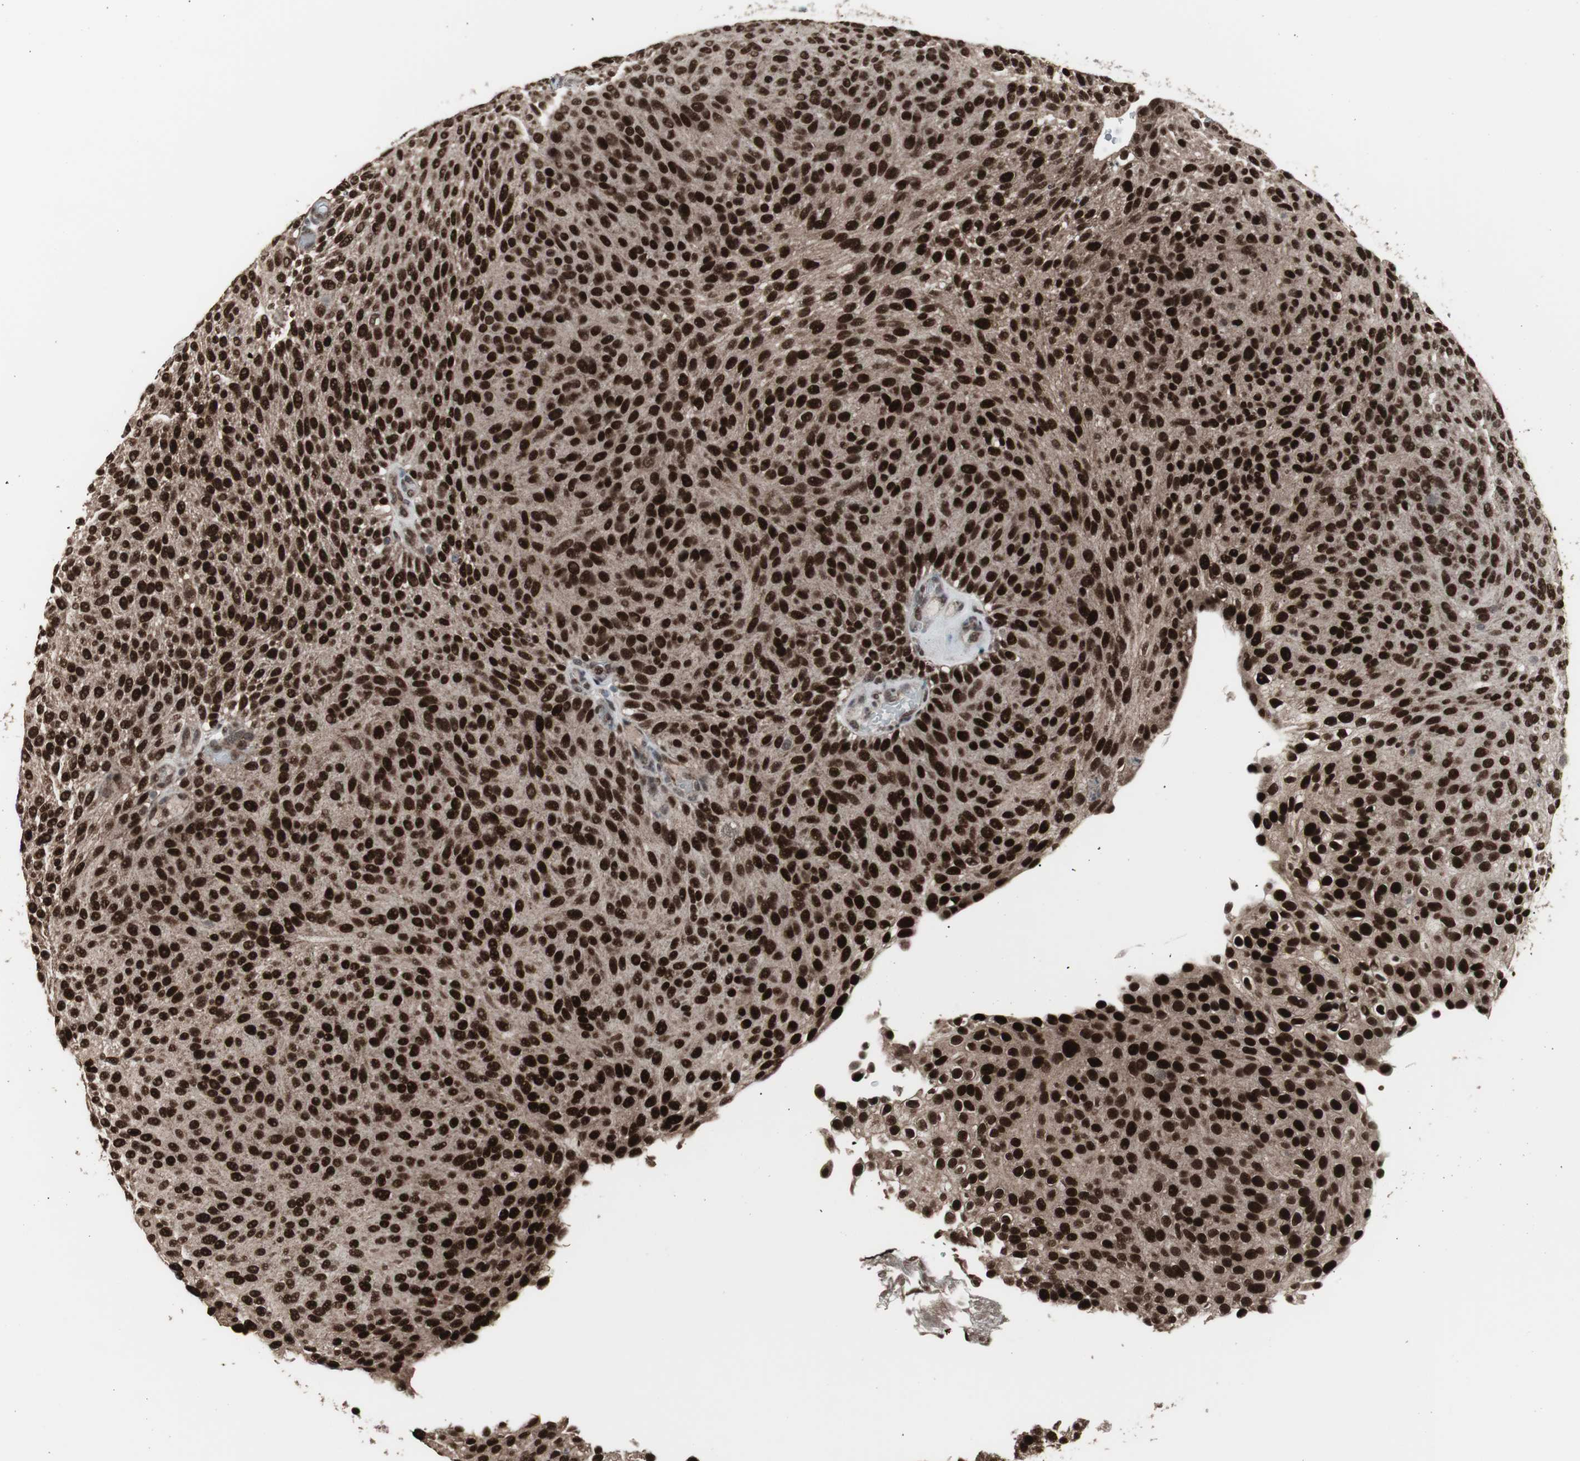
{"staining": {"intensity": "strong", "quantity": ">75%", "location": "nuclear"}, "tissue": "urothelial cancer", "cell_type": "Tumor cells", "image_type": "cancer", "snomed": [{"axis": "morphology", "description": "Urothelial carcinoma, Low grade"}, {"axis": "topography", "description": "Urinary bladder"}], "caption": "This photomicrograph demonstrates immunohistochemistry staining of human urothelial carcinoma (low-grade), with high strong nuclear staining in approximately >75% of tumor cells.", "gene": "RXRA", "patient": {"sex": "male", "age": 78}}